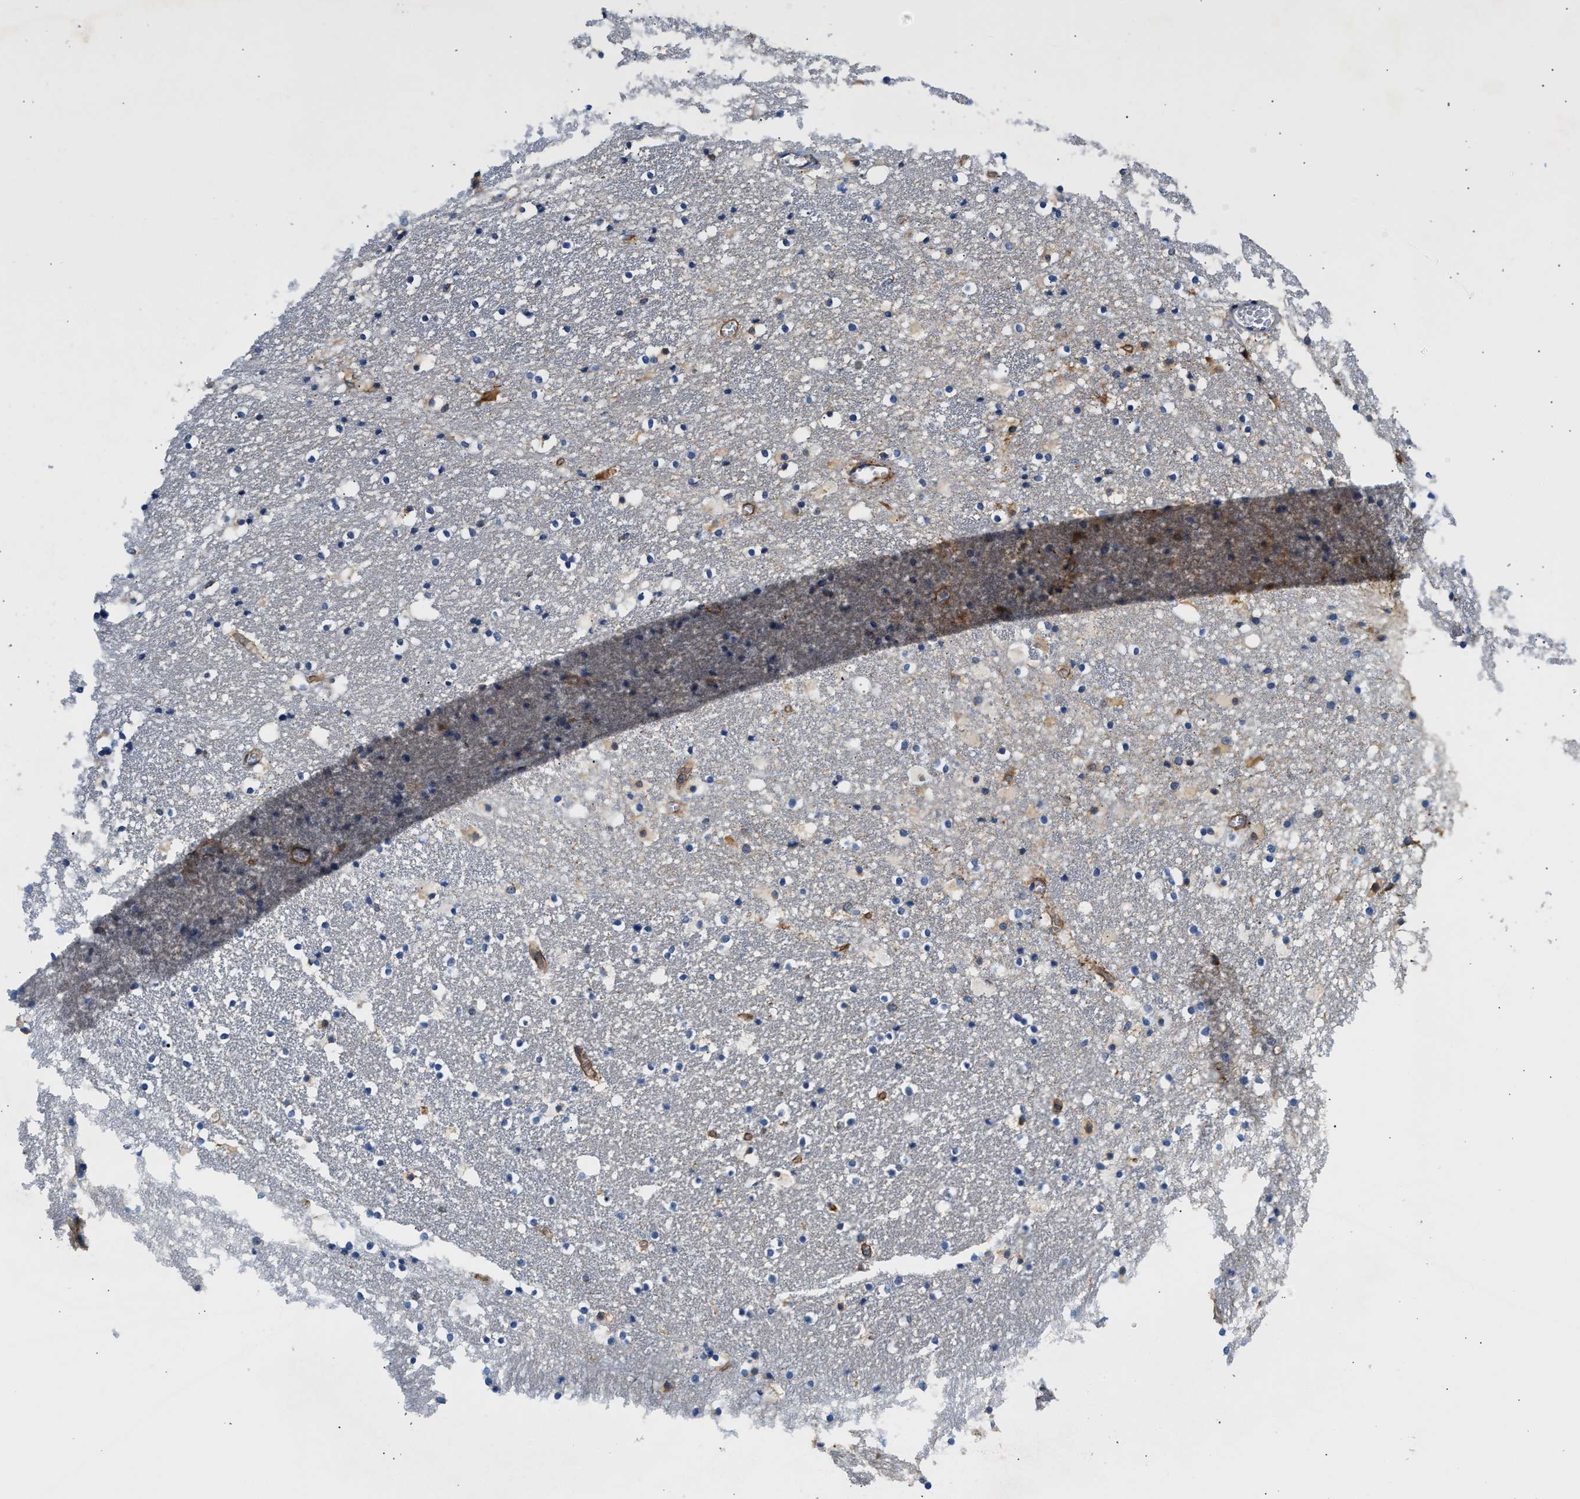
{"staining": {"intensity": "weak", "quantity": "25%-75%", "location": "cytoplasmic/membranous"}, "tissue": "caudate", "cell_type": "Glial cells", "image_type": "normal", "snomed": [{"axis": "morphology", "description": "Normal tissue, NOS"}, {"axis": "topography", "description": "Lateral ventricle wall"}], "caption": "Caudate stained with DAB immunohistochemistry (IHC) reveals low levels of weak cytoplasmic/membranous expression in approximately 25%-75% of glial cells. Nuclei are stained in blue.", "gene": "SAMD9L", "patient": {"sex": "male", "age": 45}}